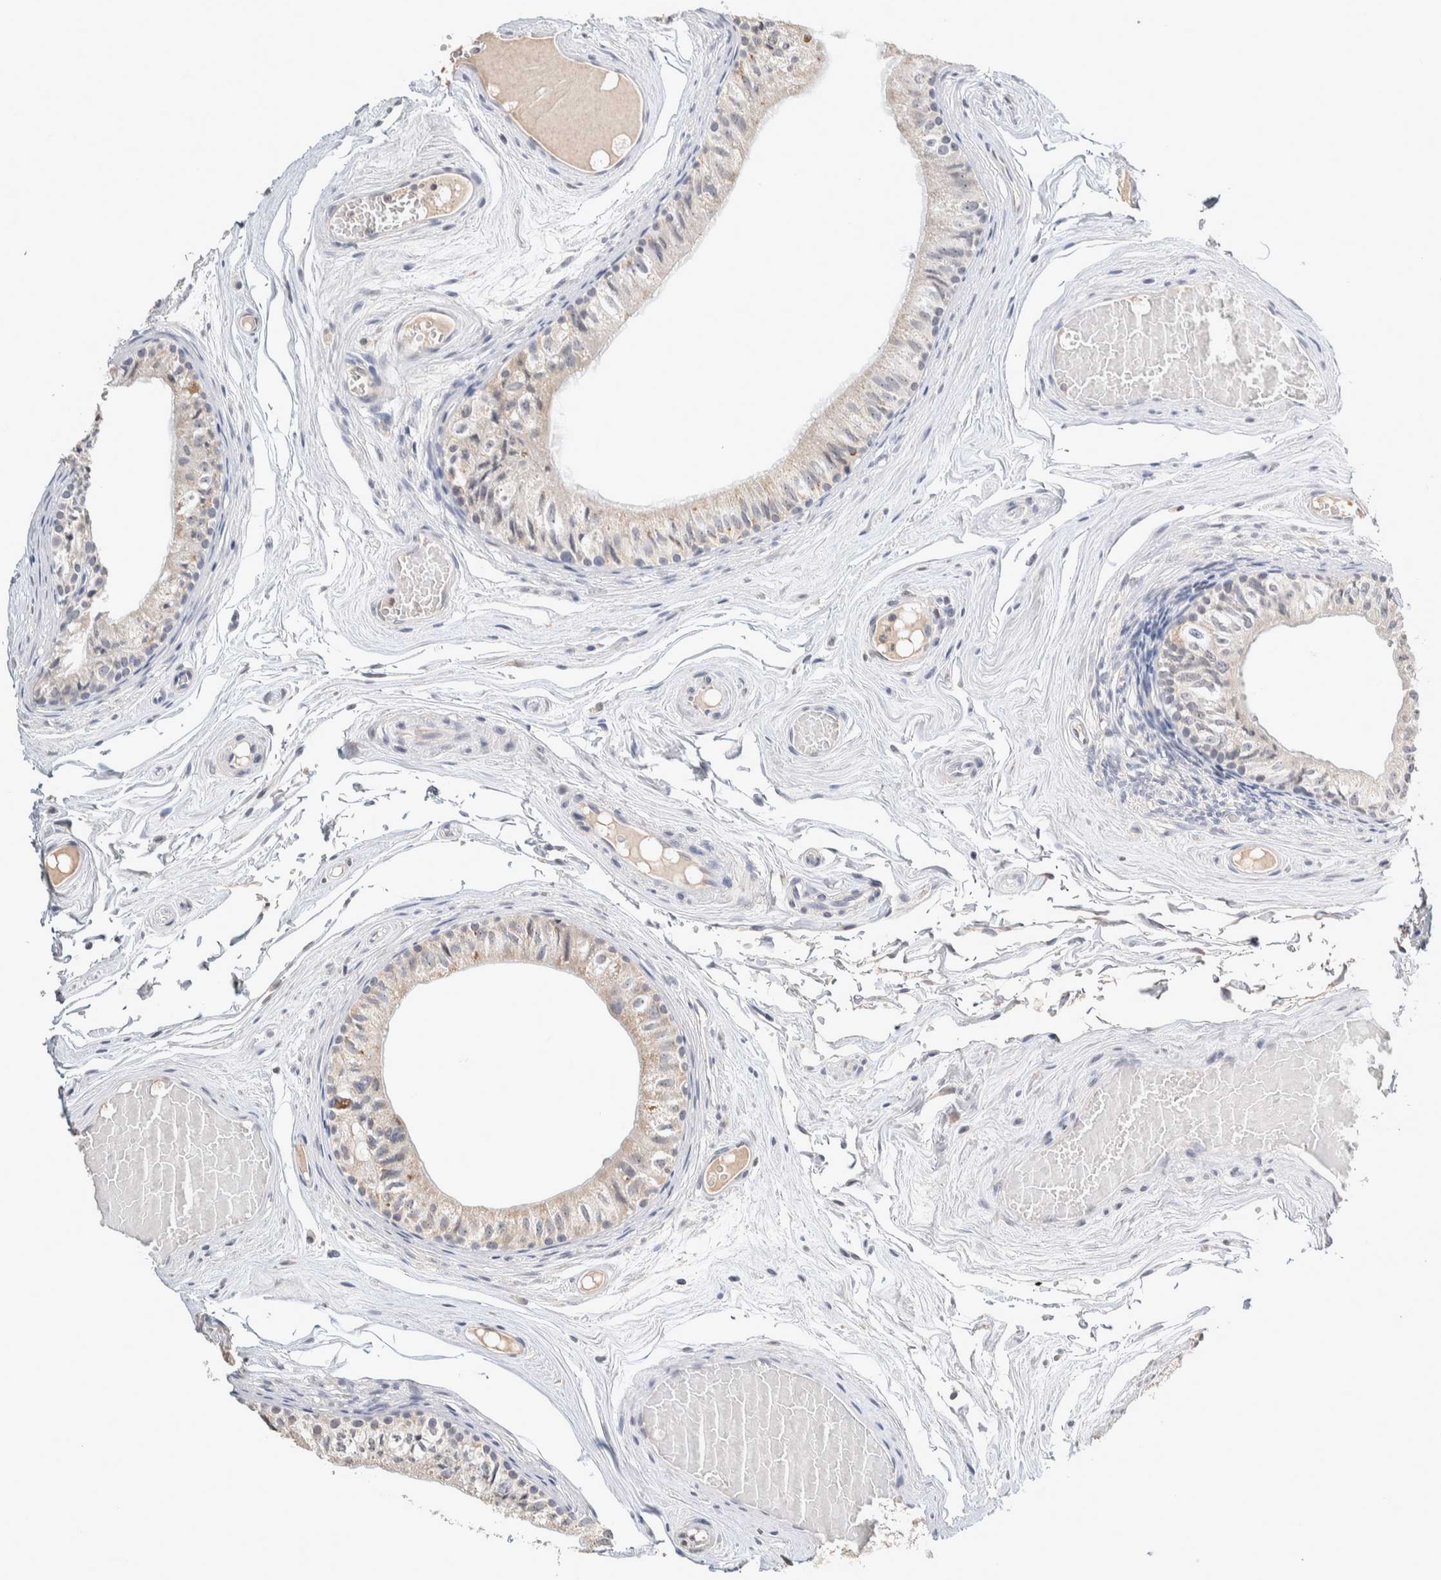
{"staining": {"intensity": "weak", "quantity": "<25%", "location": "cytoplasmic/membranous"}, "tissue": "epididymis", "cell_type": "Glandular cells", "image_type": "normal", "snomed": [{"axis": "morphology", "description": "Normal tissue, NOS"}, {"axis": "topography", "description": "Epididymis"}], "caption": "A photomicrograph of epididymis stained for a protein reveals no brown staining in glandular cells.", "gene": "CRAT", "patient": {"sex": "male", "age": 79}}